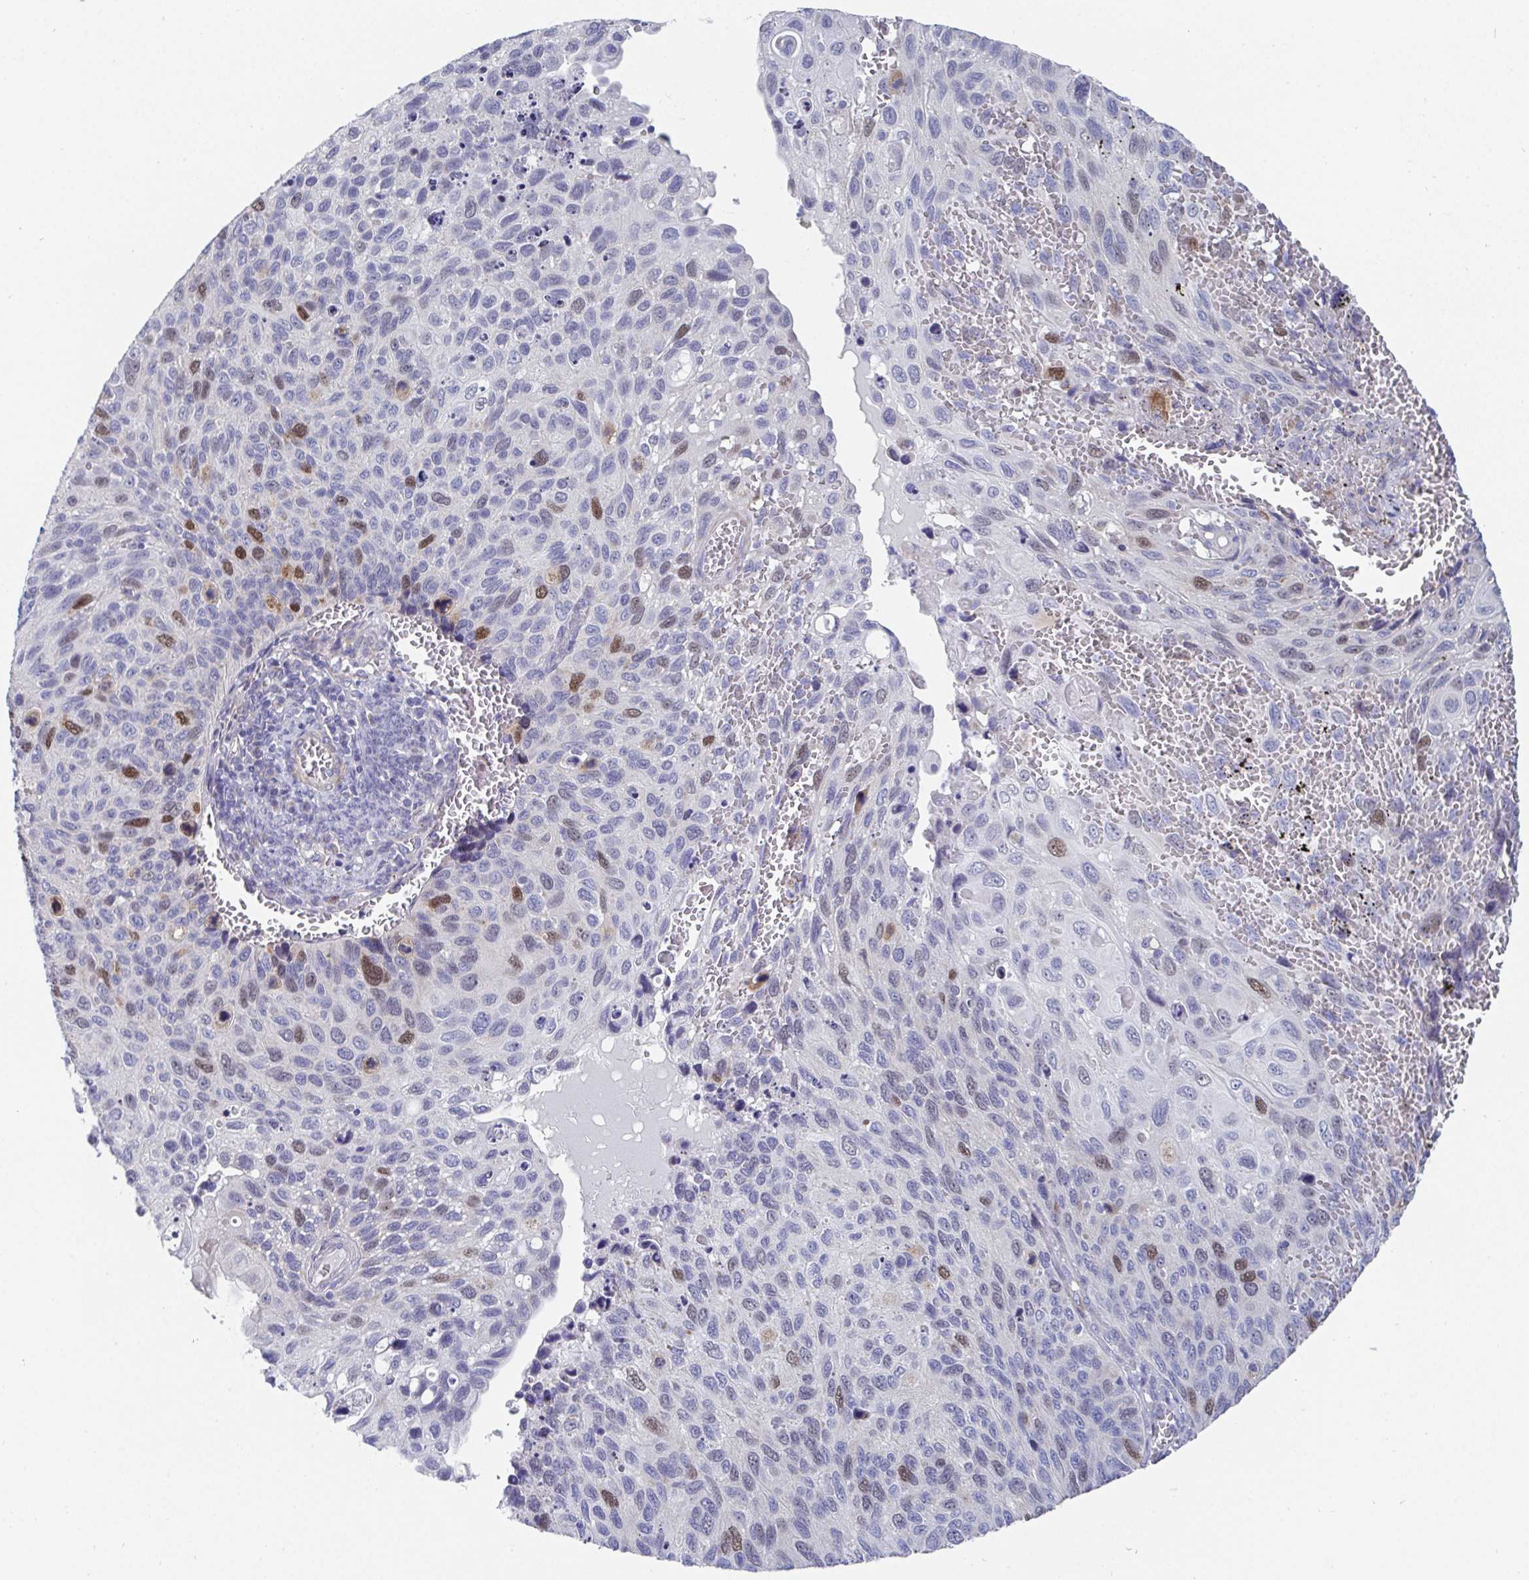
{"staining": {"intensity": "moderate", "quantity": "<25%", "location": "nuclear"}, "tissue": "cervical cancer", "cell_type": "Tumor cells", "image_type": "cancer", "snomed": [{"axis": "morphology", "description": "Squamous cell carcinoma, NOS"}, {"axis": "topography", "description": "Cervix"}], "caption": "An IHC micrograph of tumor tissue is shown. Protein staining in brown highlights moderate nuclear positivity in squamous cell carcinoma (cervical) within tumor cells.", "gene": "ATP5F1C", "patient": {"sex": "female", "age": 70}}